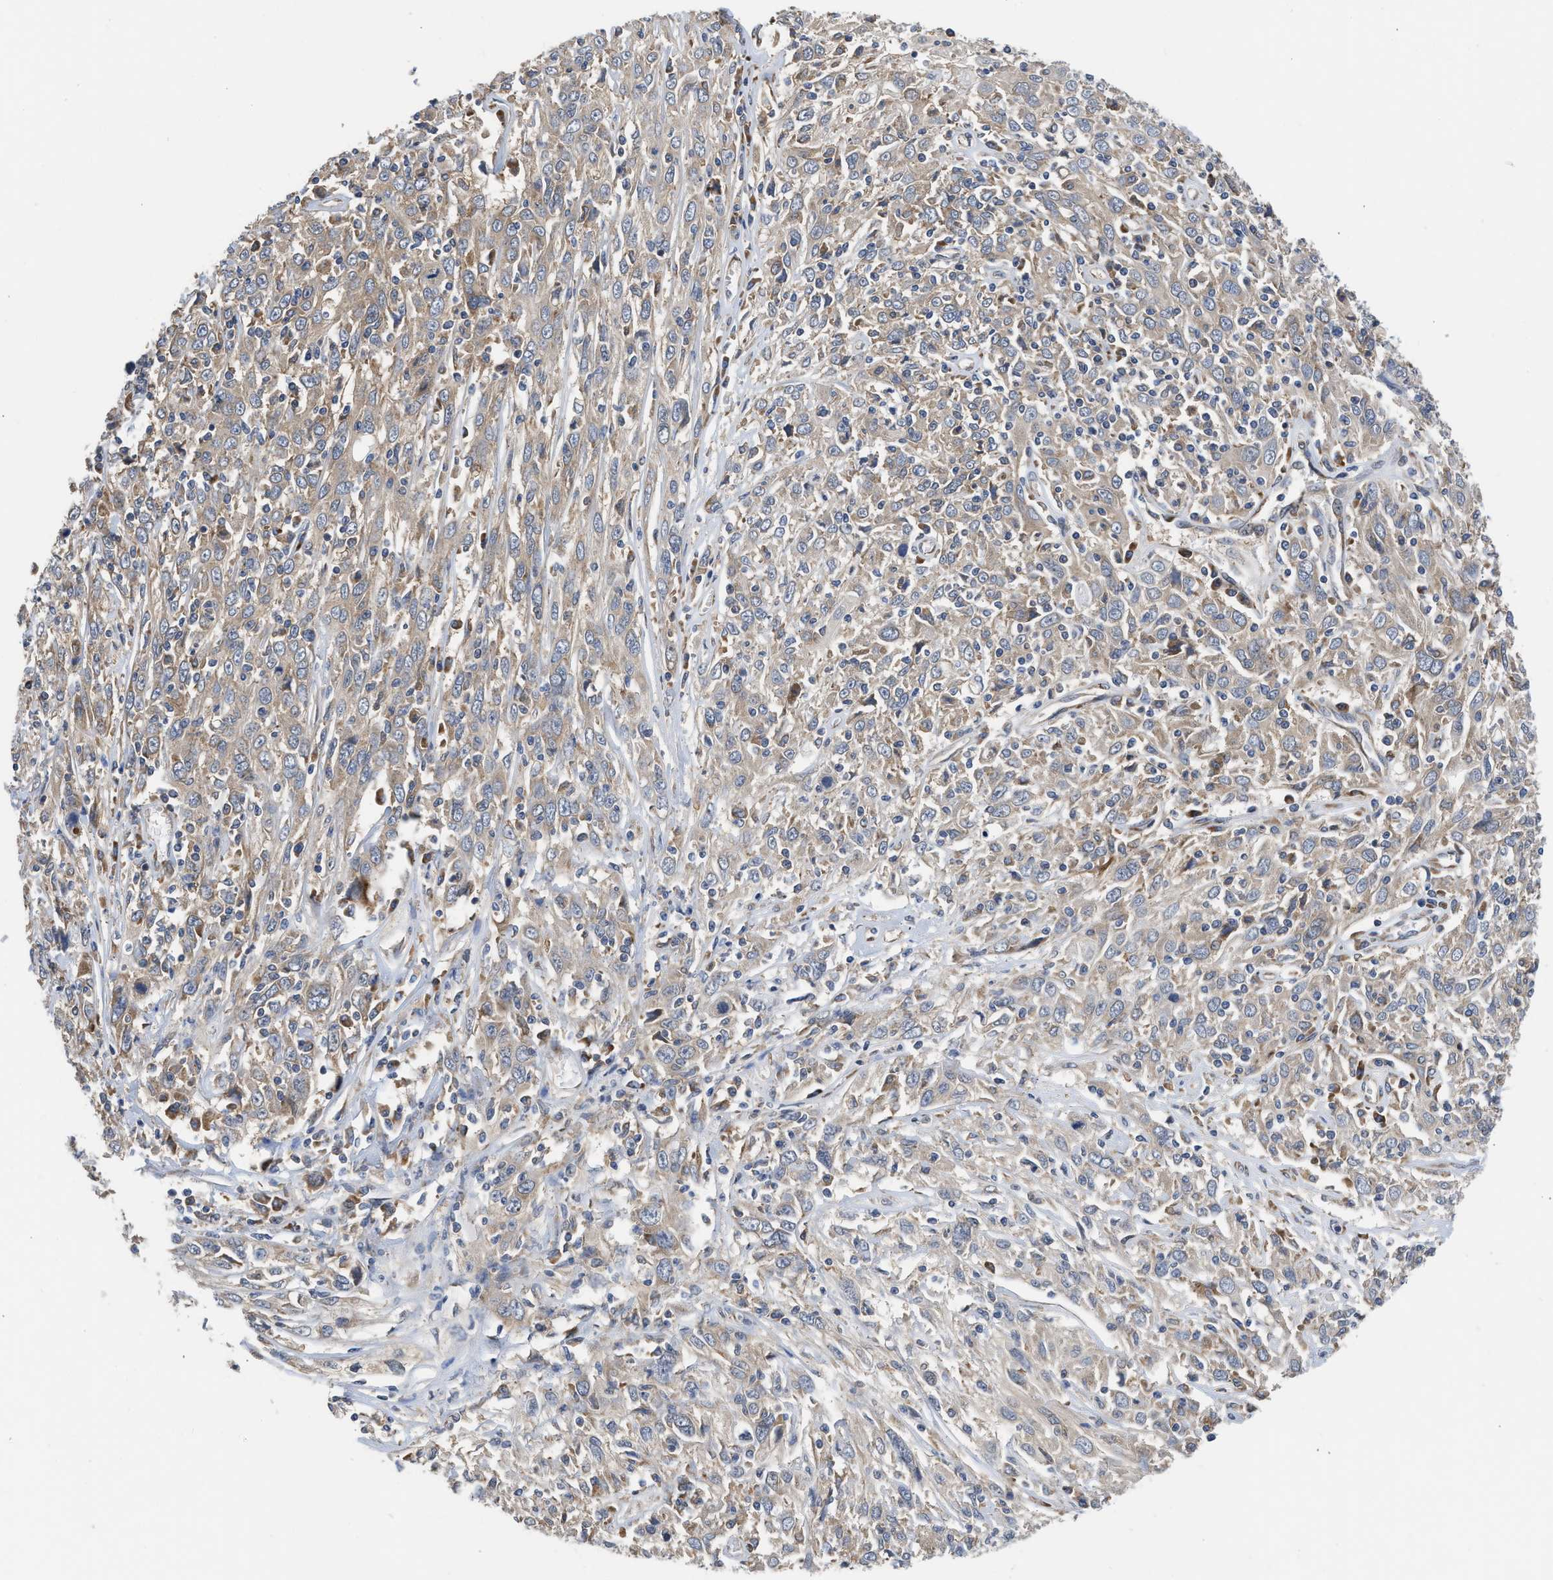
{"staining": {"intensity": "weak", "quantity": "<25%", "location": "cytoplasmic/membranous"}, "tissue": "cervical cancer", "cell_type": "Tumor cells", "image_type": "cancer", "snomed": [{"axis": "morphology", "description": "Squamous cell carcinoma, NOS"}, {"axis": "topography", "description": "Cervix"}], "caption": "A high-resolution image shows IHC staining of cervical squamous cell carcinoma, which shows no significant positivity in tumor cells.", "gene": "POLG2", "patient": {"sex": "female", "age": 46}}